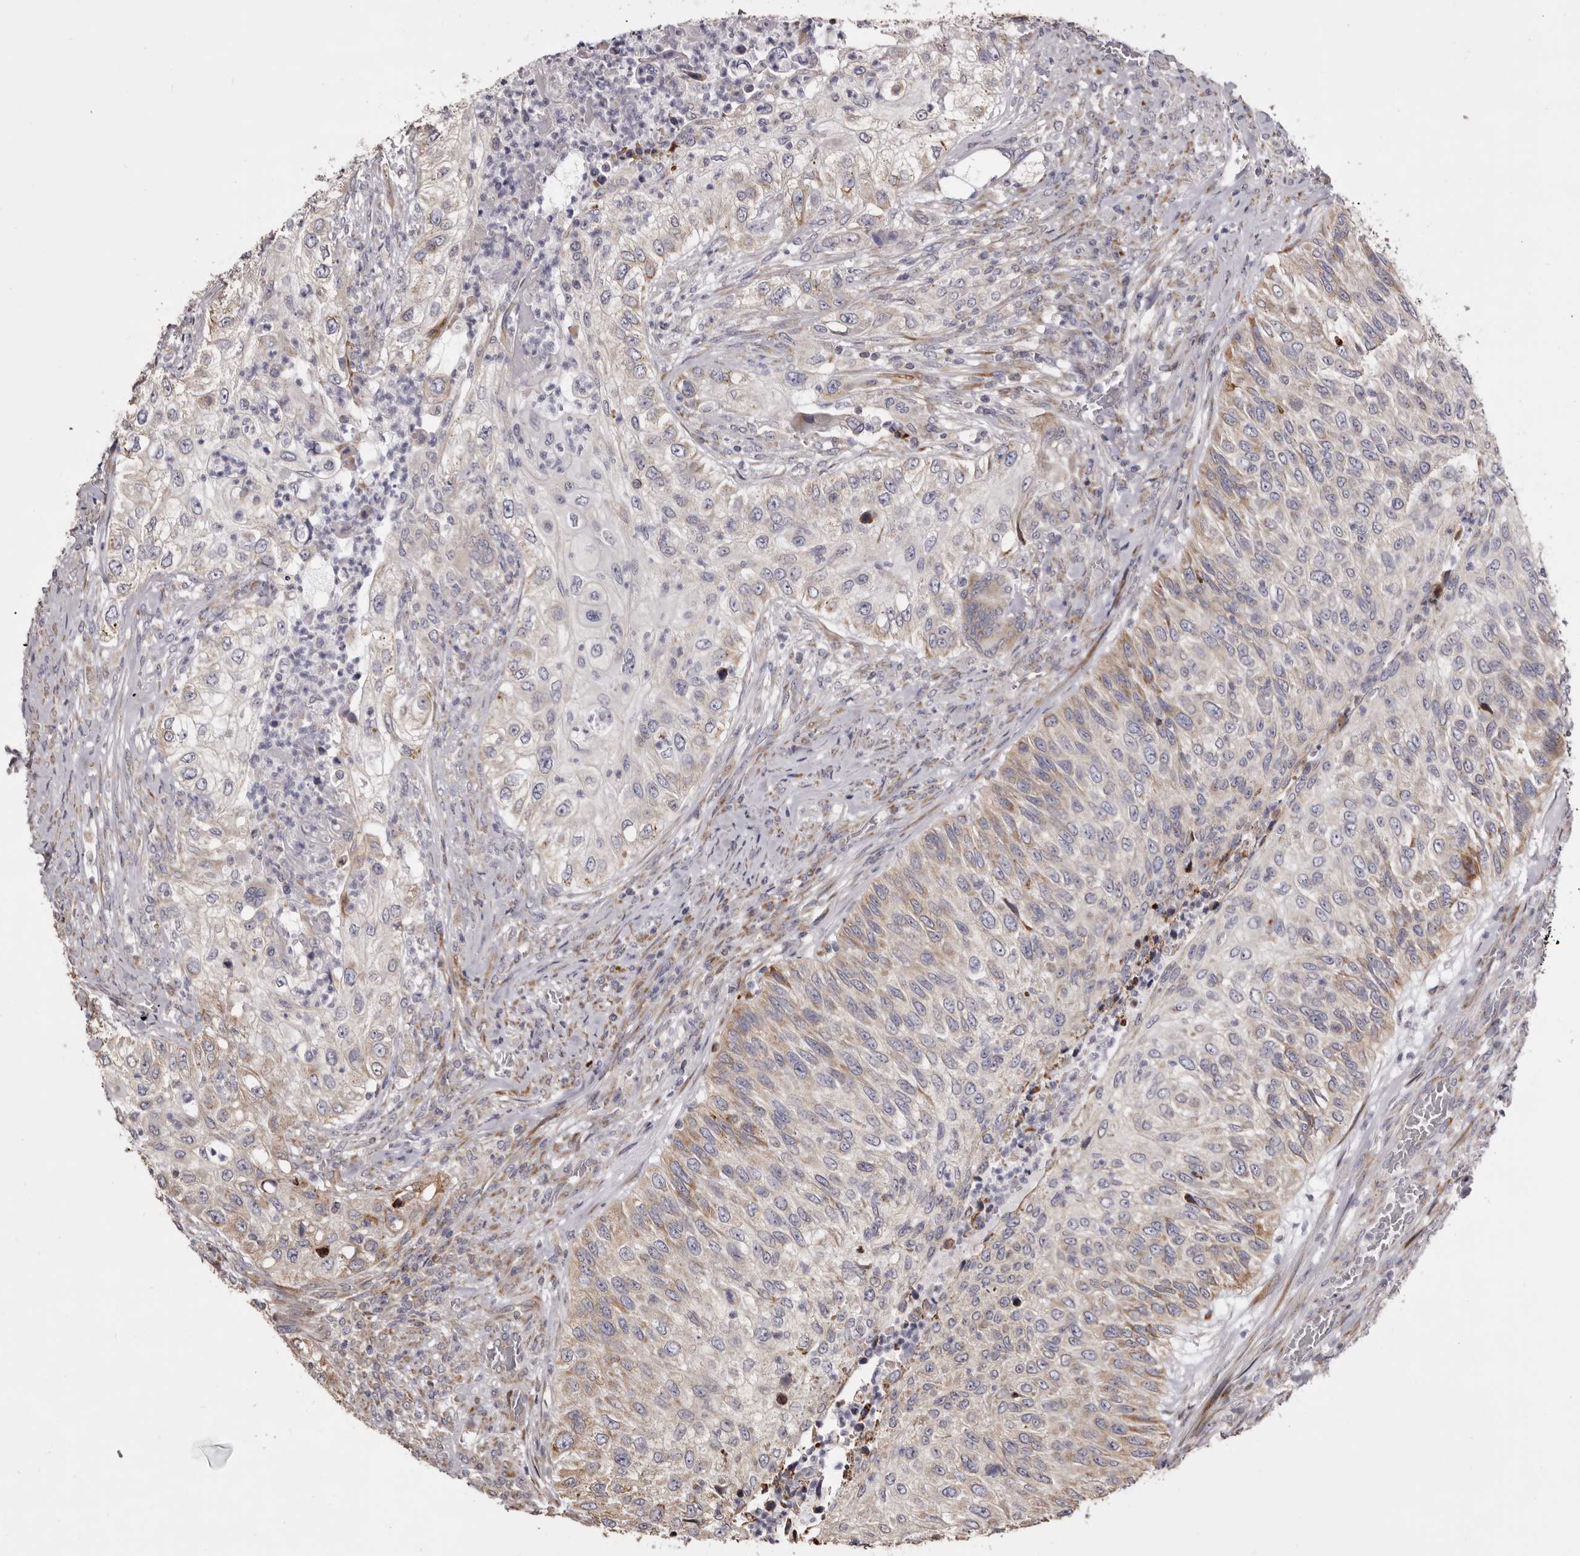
{"staining": {"intensity": "weak", "quantity": "<25%", "location": "cytoplasmic/membranous"}, "tissue": "urothelial cancer", "cell_type": "Tumor cells", "image_type": "cancer", "snomed": [{"axis": "morphology", "description": "Urothelial carcinoma, High grade"}, {"axis": "topography", "description": "Urinary bladder"}], "caption": "Human urothelial carcinoma (high-grade) stained for a protein using immunohistochemistry shows no positivity in tumor cells.", "gene": "PIGX", "patient": {"sex": "female", "age": 60}}